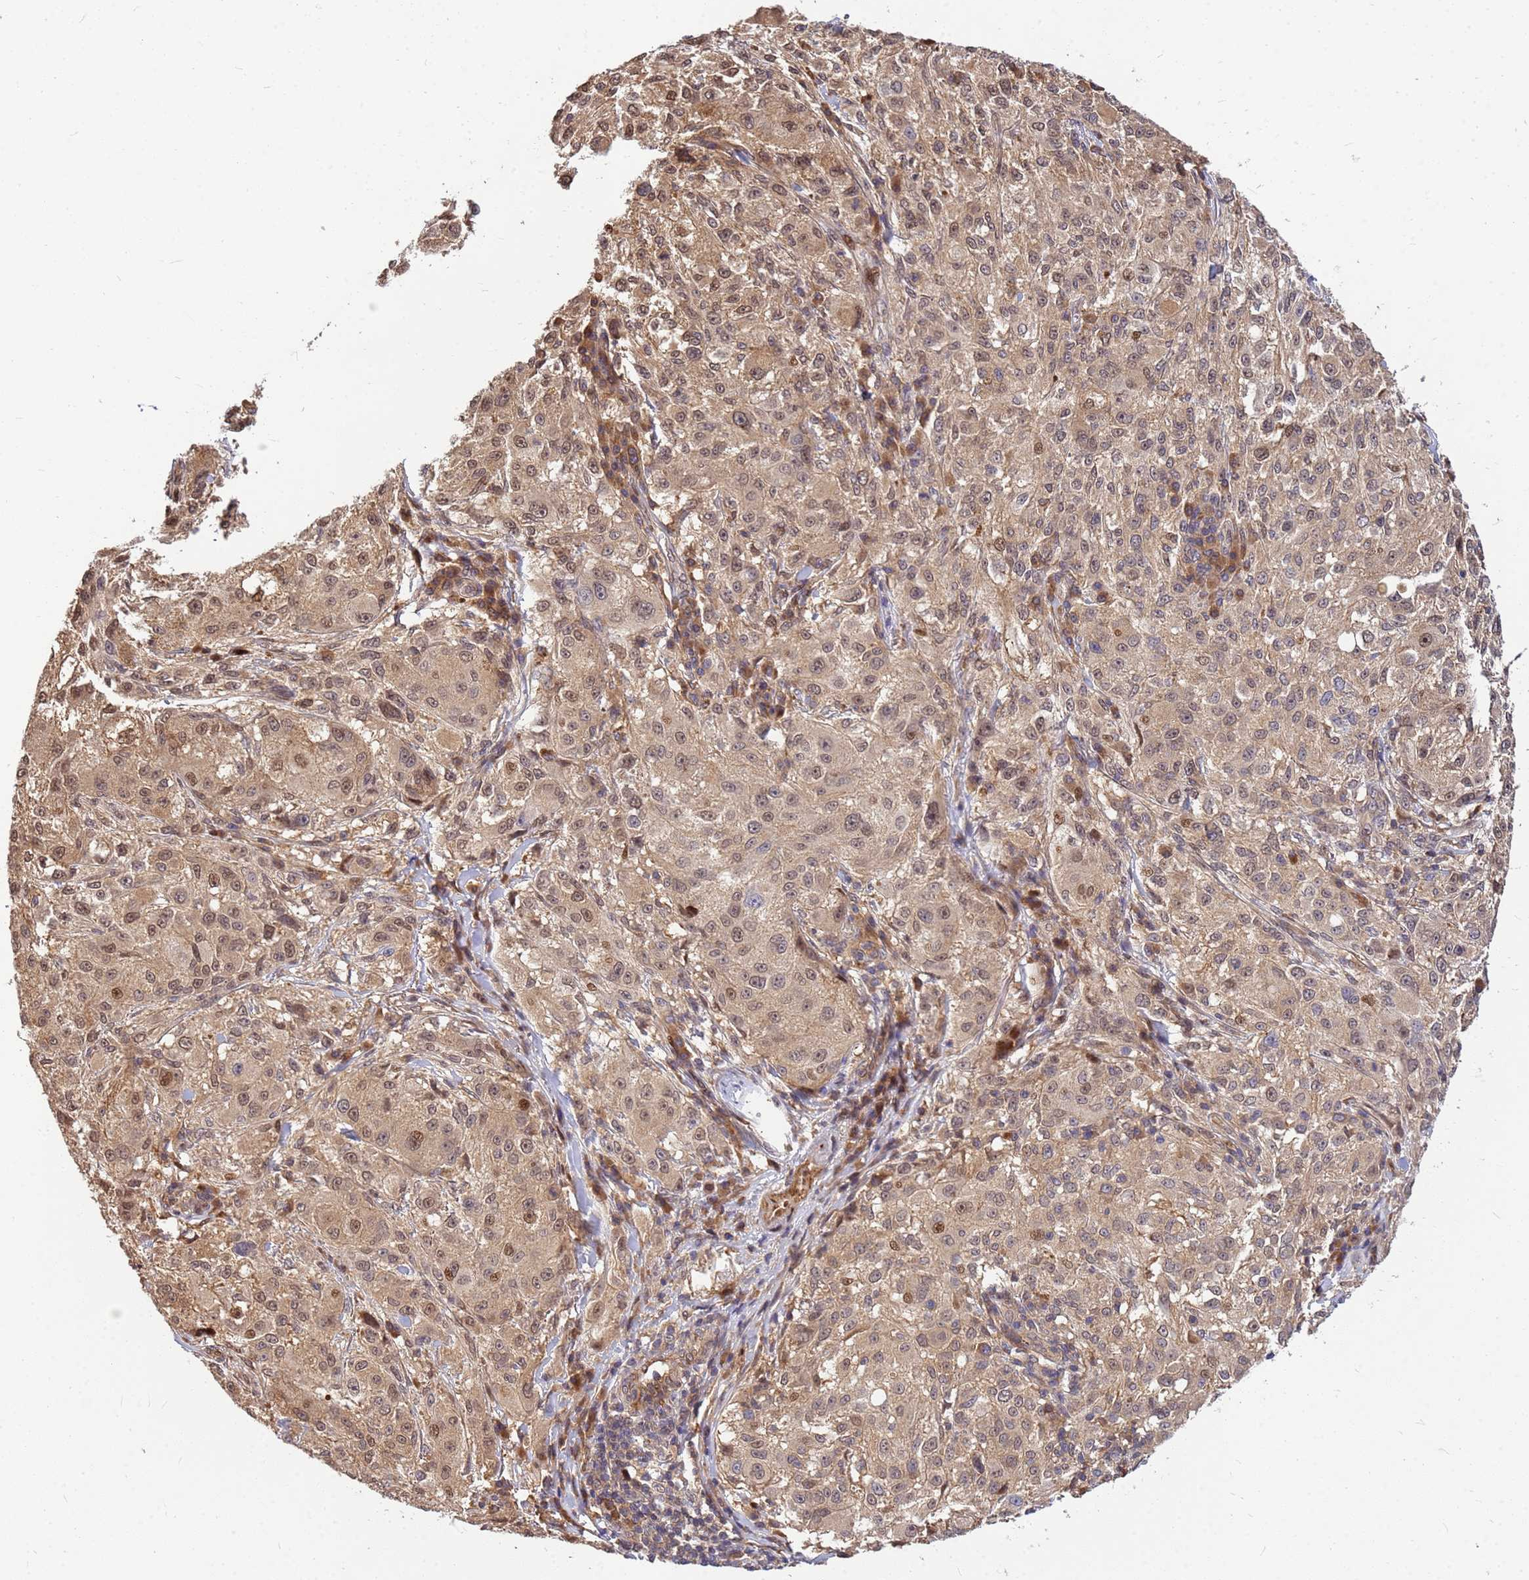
{"staining": {"intensity": "weak", "quantity": ">75%", "location": "cytoplasmic/membranous,nuclear"}, "tissue": "melanoma", "cell_type": "Tumor cells", "image_type": "cancer", "snomed": [{"axis": "morphology", "description": "Necrosis, NOS"}, {"axis": "morphology", "description": "Malignant melanoma, NOS"}, {"axis": "topography", "description": "Skin"}], "caption": "The micrograph reveals a brown stain indicating the presence of a protein in the cytoplasmic/membranous and nuclear of tumor cells in malignant melanoma.", "gene": "DUS4L", "patient": {"sex": "female", "age": 87}}